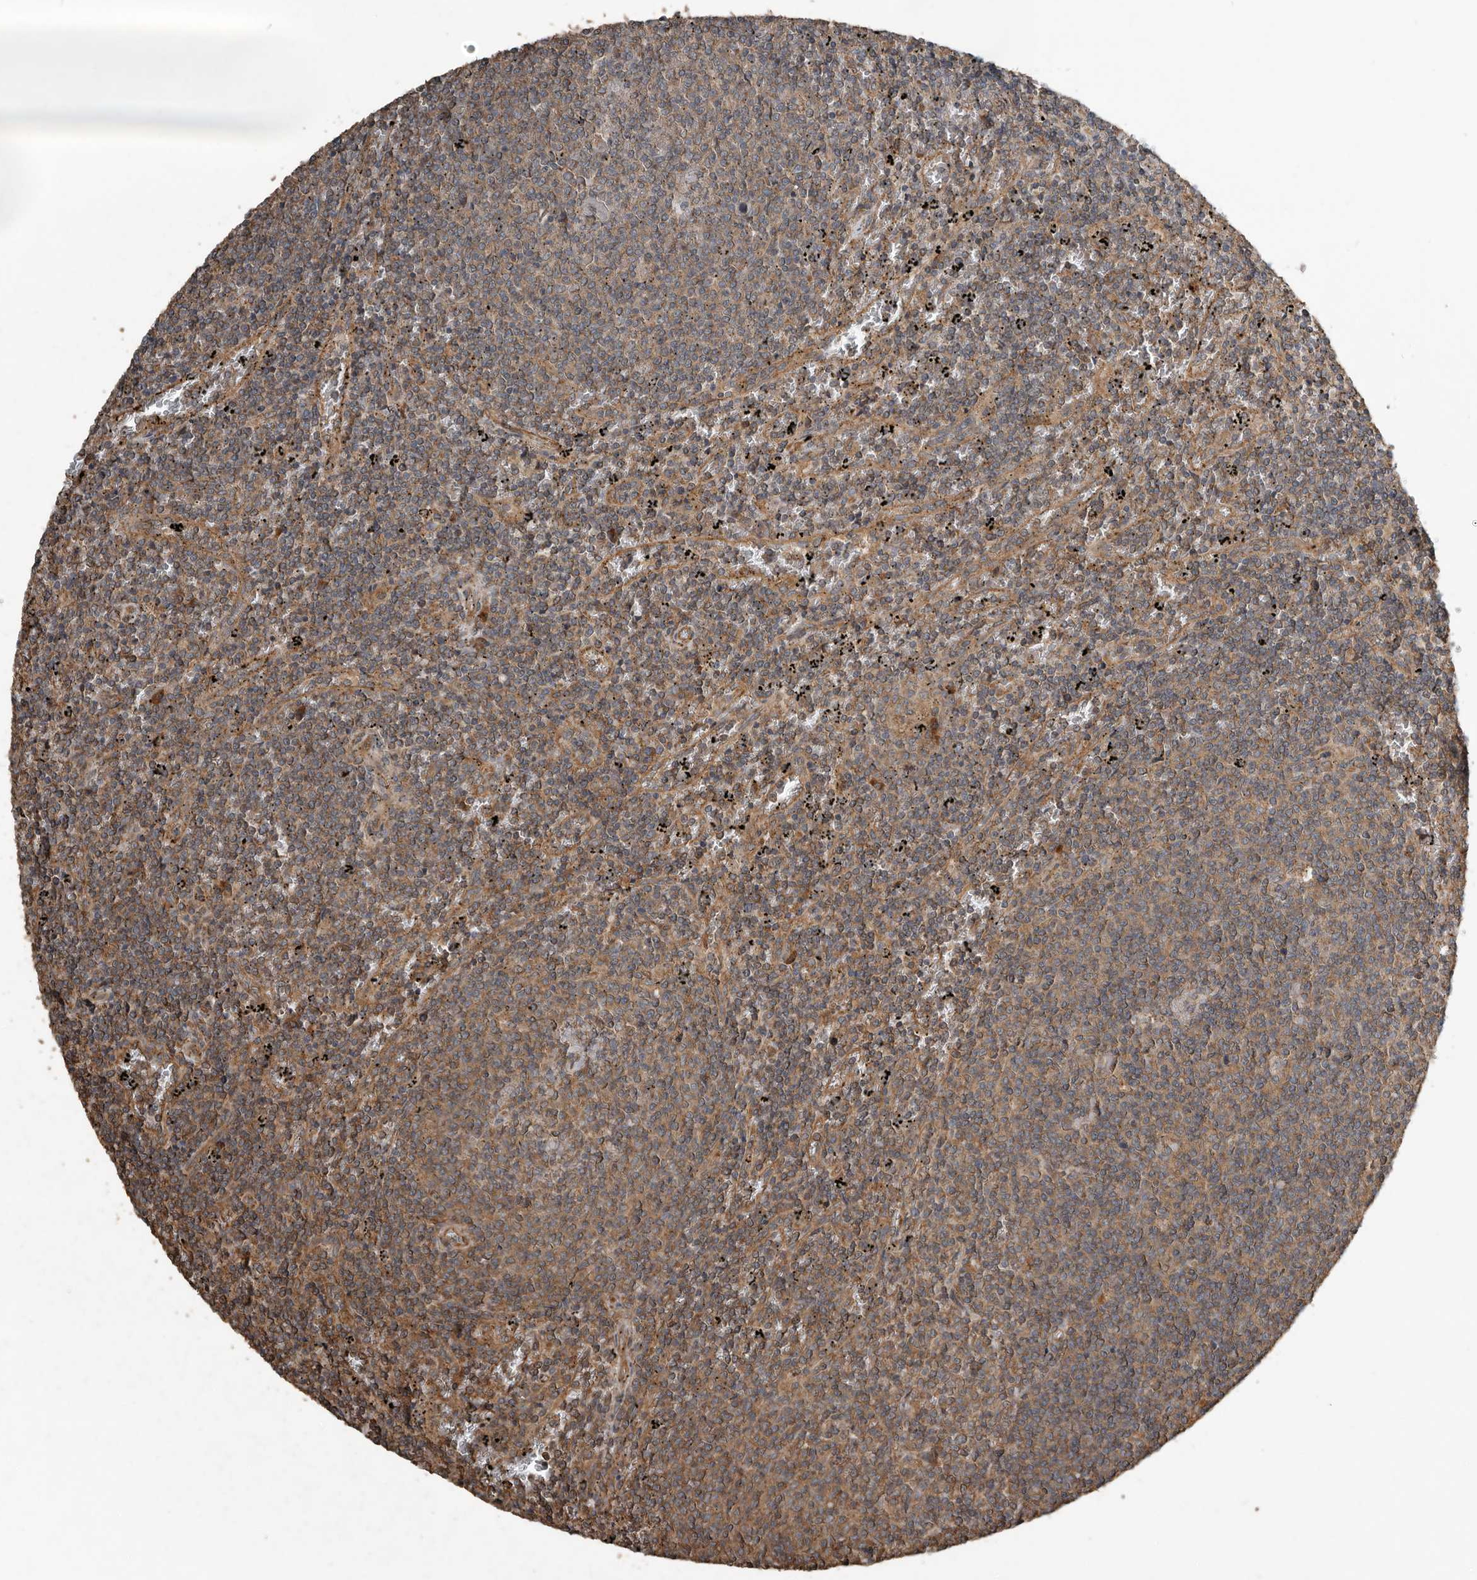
{"staining": {"intensity": "moderate", "quantity": ">75%", "location": "cytoplasmic/membranous"}, "tissue": "lymphoma", "cell_type": "Tumor cells", "image_type": "cancer", "snomed": [{"axis": "morphology", "description": "Malignant lymphoma, non-Hodgkin's type, Low grade"}, {"axis": "topography", "description": "Spleen"}], "caption": "Human malignant lymphoma, non-Hodgkin's type (low-grade) stained for a protein (brown) exhibits moderate cytoplasmic/membranous positive staining in approximately >75% of tumor cells.", "gene": "RNF207", "patient": {"sex": "female", "age": 50}}